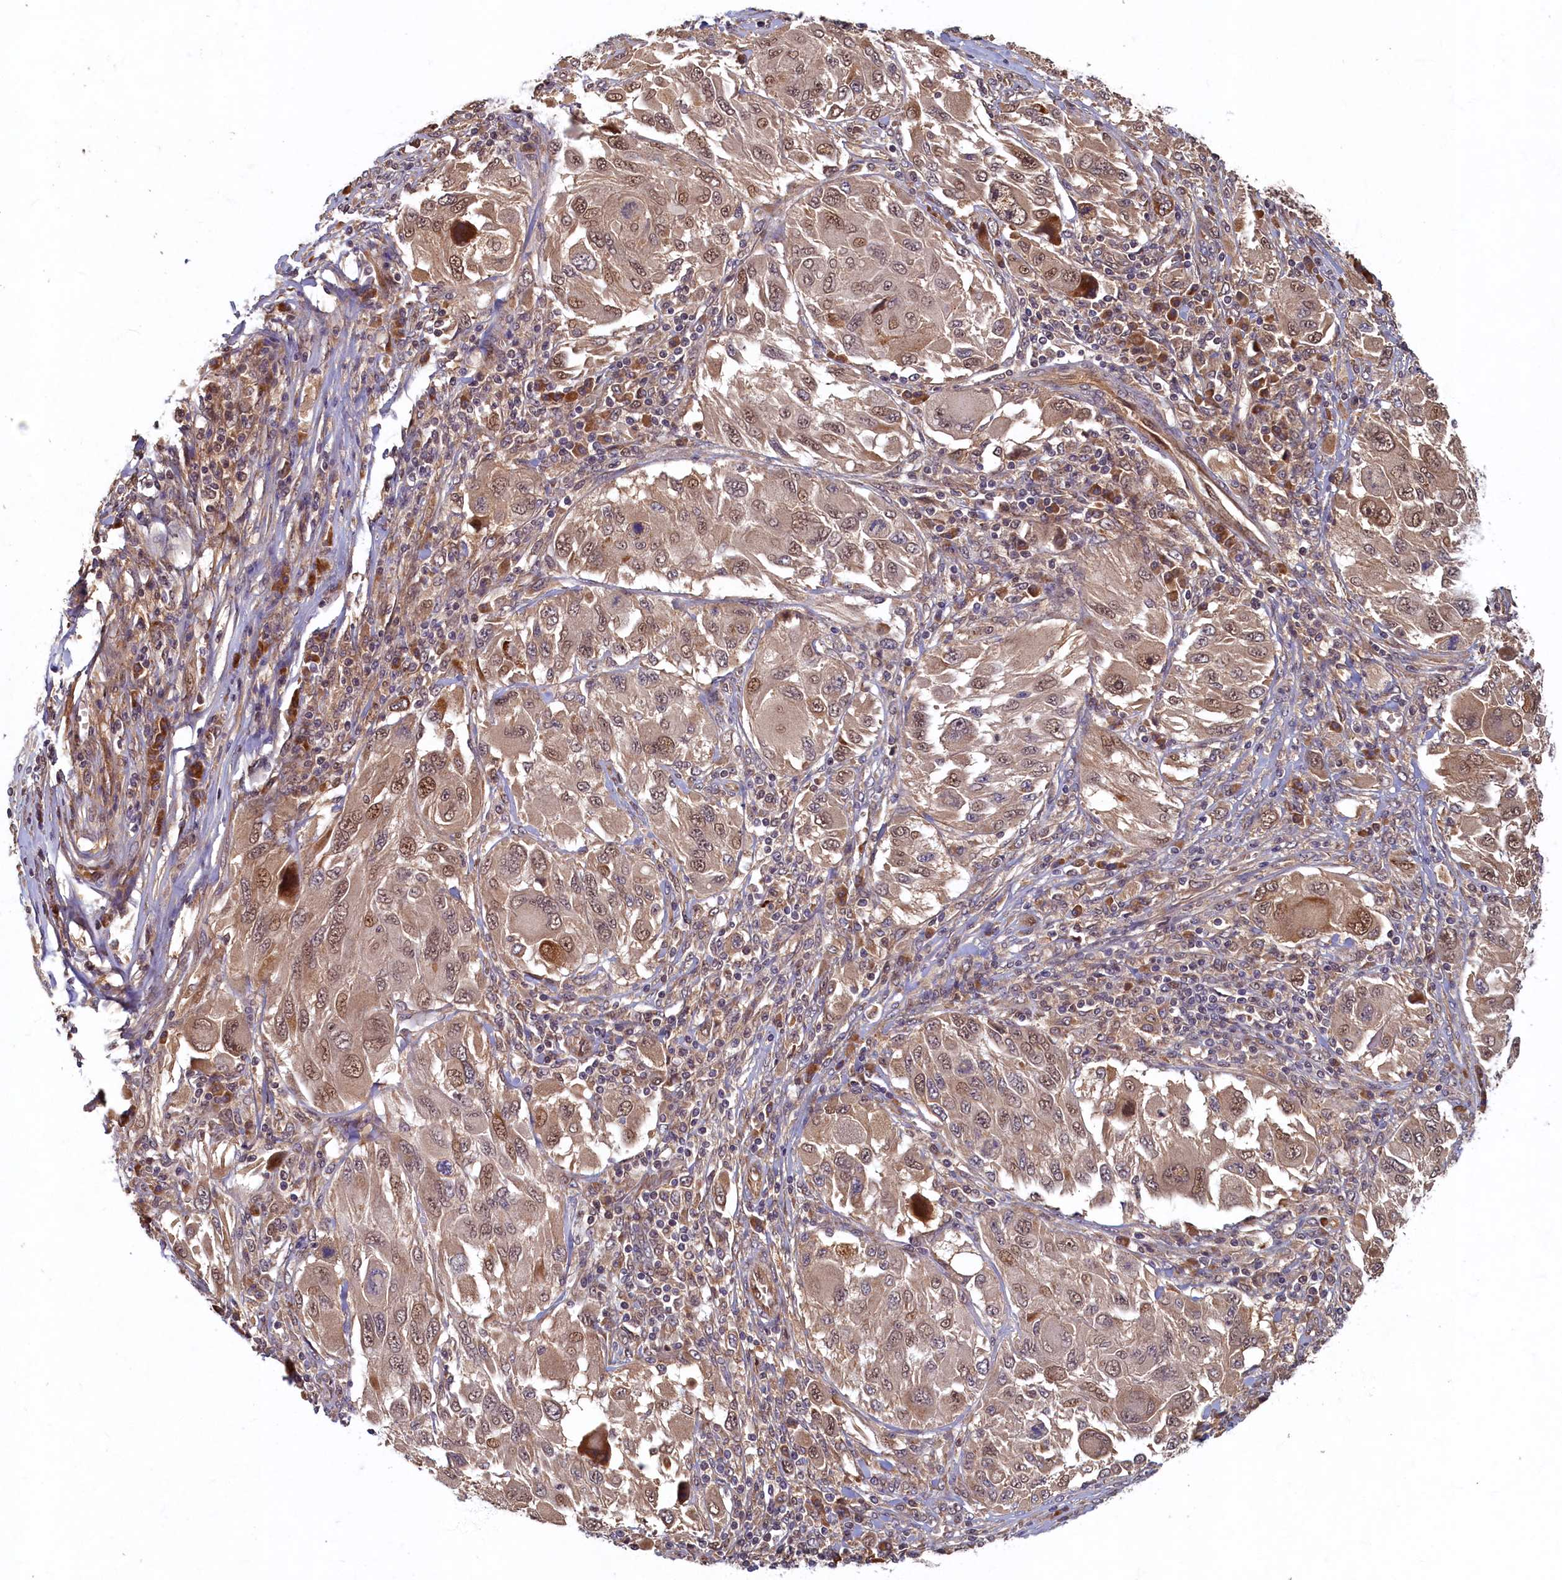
{"staining": {"intensity": "moderate", "quantity": "25%-75%", "location": "nuclear"}, "tissue": "melanoma", "cell_type": "Tumor cells", "image_type": "cancer", "snomed": [{"axis": "morphology", "description": "Malignant melanoma, NOS"}, {"axis": "topography", "description": "Skin"}], "caption": "There is medium levels of moderate nuclear expression in tumor cells of melanoma, as demonstrated by immunohistochemical staining (brown color).", "gene": "LCMT2", "patient": {"sex": "female", "age": 91}}